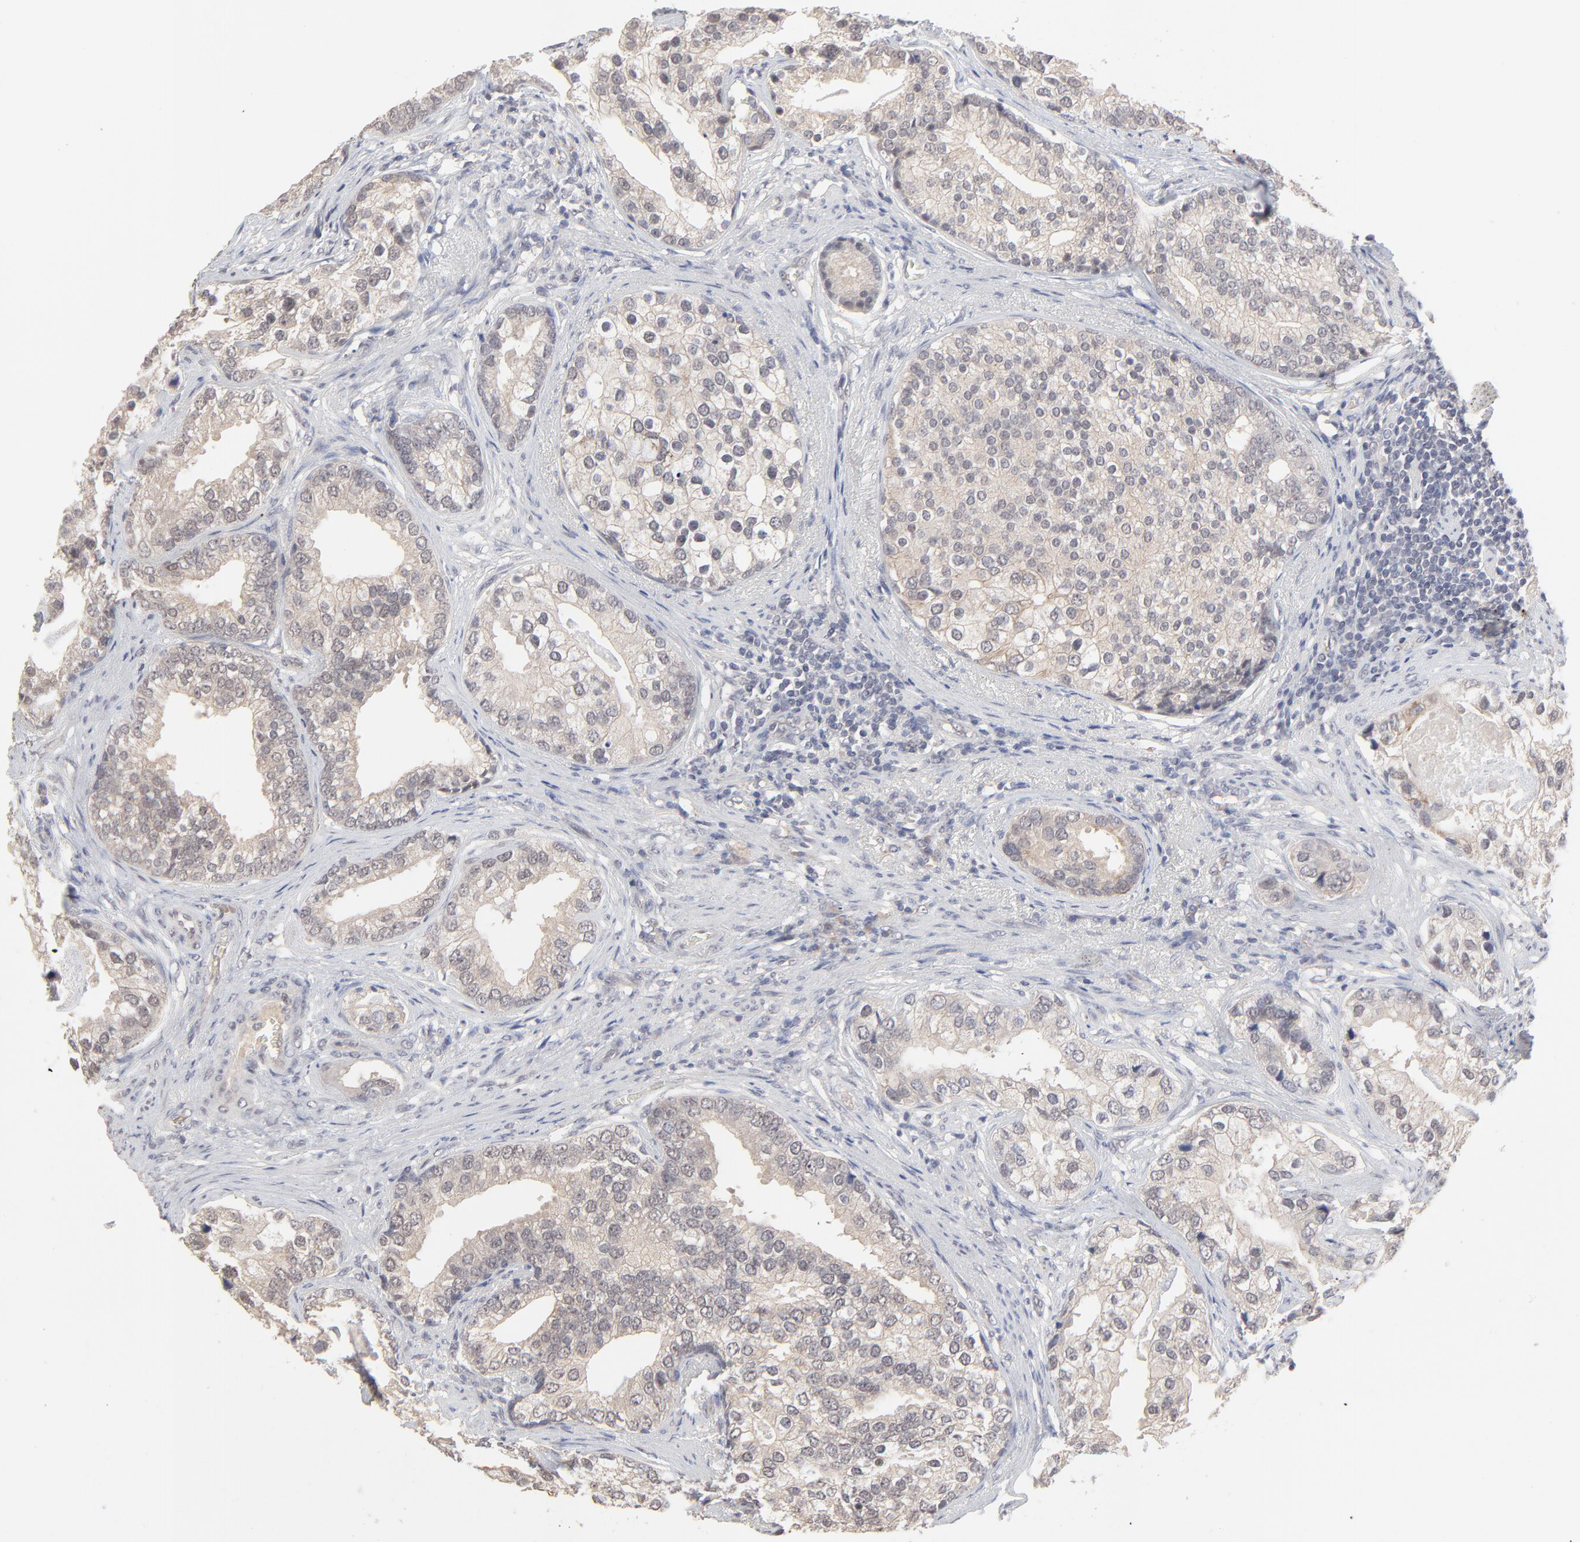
{"staining": {"intensity": "weak", "quantity": ">75%", "location": "cytoplasmic/membranous"}, "tissue": "prostate cancer", "cell_type": "Tumor cells", "image_type": "cancer", "snomed": [{"axis": "morphology", "description": "Adenocarcinoma, Low grade"}, {"axis": "topography", "description": "Prostate"}], "caption": "Immunohistochemistry photomicrograph of neoplastic tissue: low-grade adenocarcinoma (prostate) stained using immunohistochemistry exhibits low levels of weak protein expression localized specifically in the cytoplasmic/membranous of tumor cells, appearing as a cytoplasmic/membranous brown color.", "gene": "FAM199X", "patient": {"sex": "male", "age": 71}}